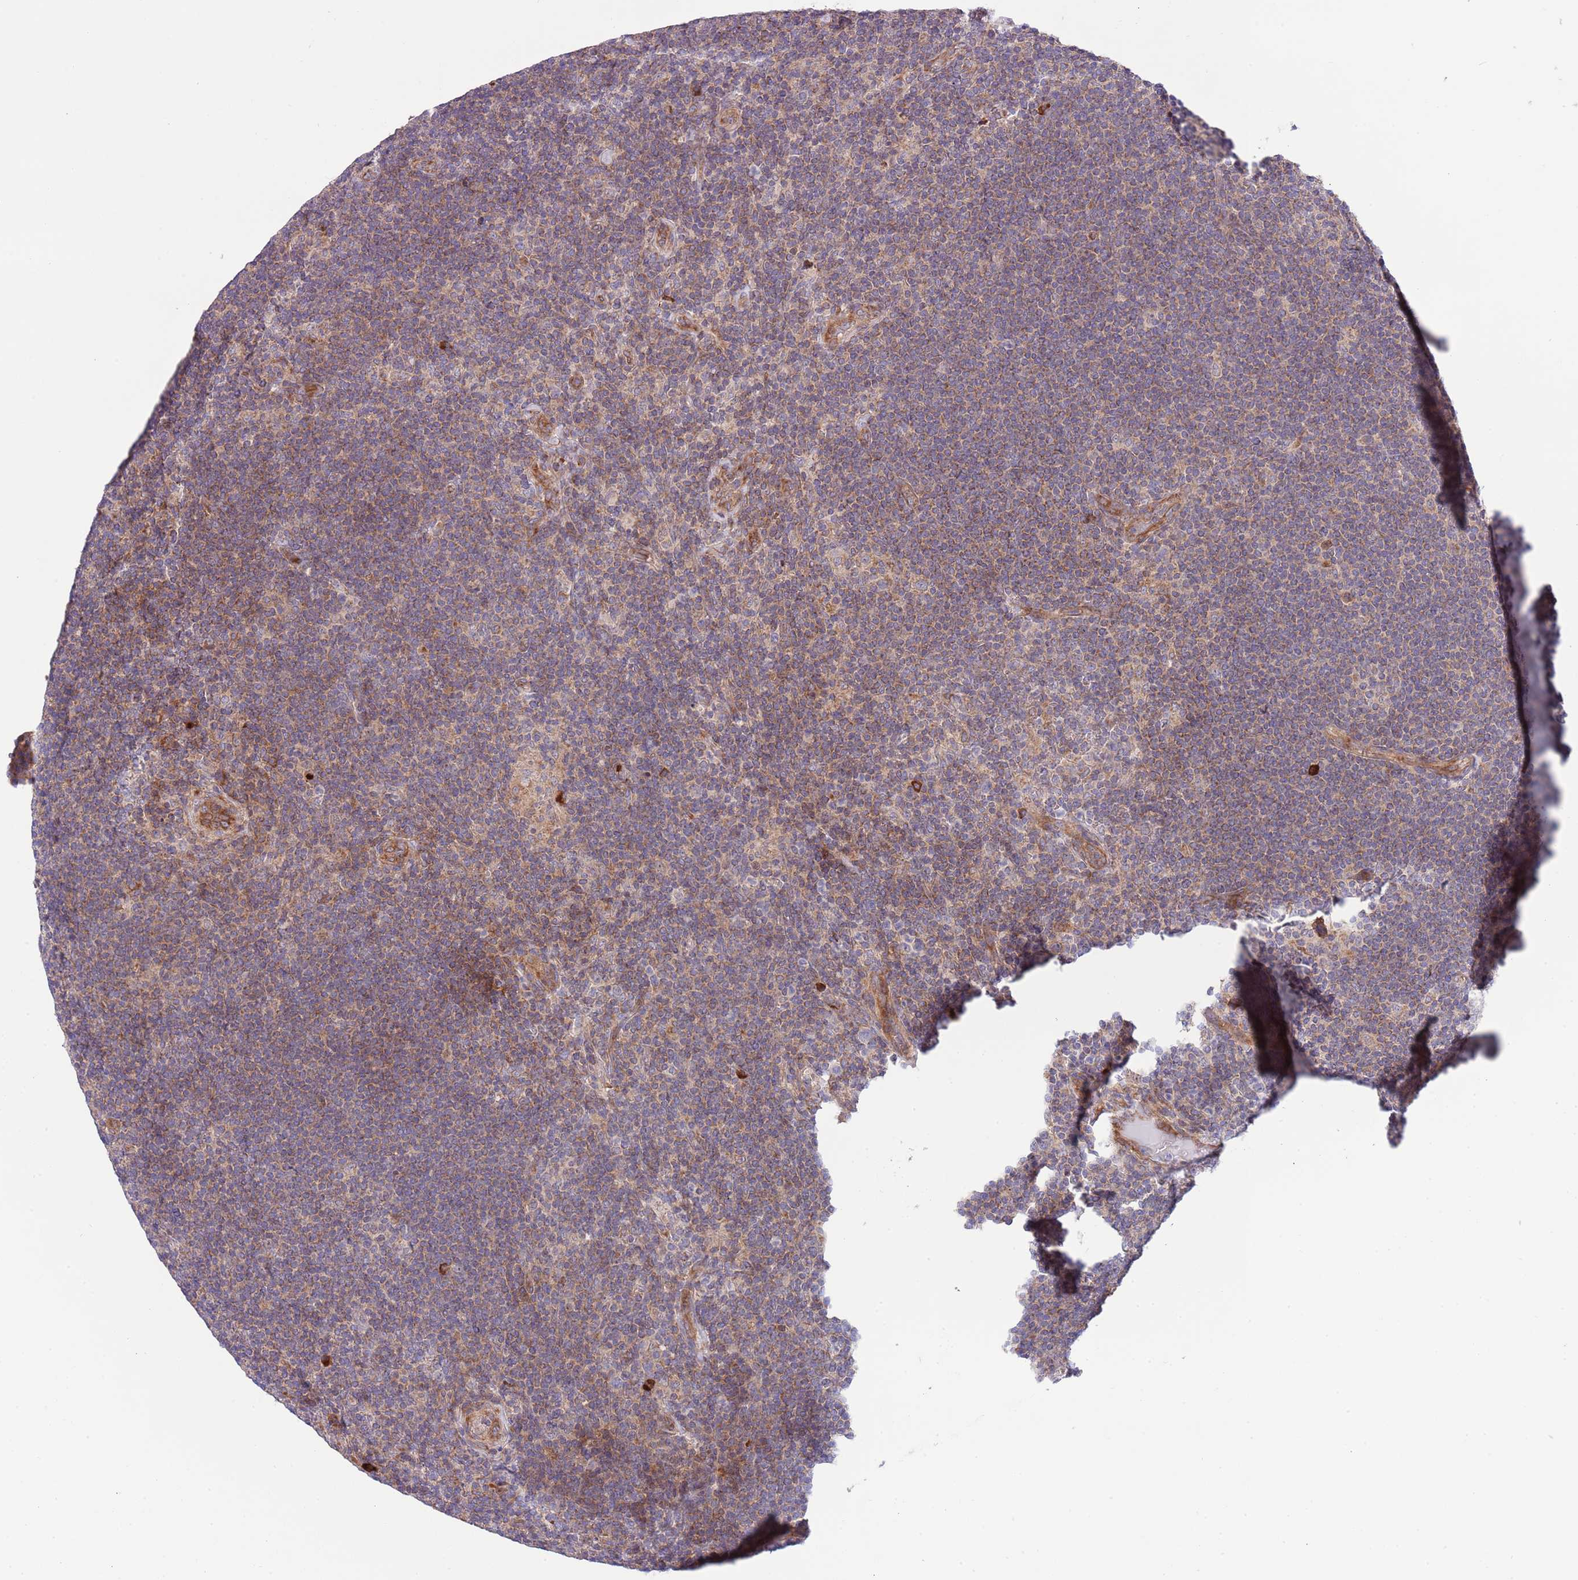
{"staining": {"intensity": "negative", "quantity": "none", "location": "none"}, "tissue": "lymphoma", "cell_type": "Tumor cells", "image_type": "cancer", "snomed": [{"axis": "morphology", "description": "Hodgkin's disease, NOS"}, {"axis": "topography", "description": "Lymph node"}], "caption": "High power microscopy micrograph of an immunohistochemistry (IHC) histopathology image of Hodgkin's disease, revealing no significant positivity in tumor cells. (Brightfield microscopy of DAB (3,3'-diaminobenzidine) immunohistochemistry (IHC) at high magnification).", "gene": "DAND5", "patient": {"sex": "female", "age": 57}}